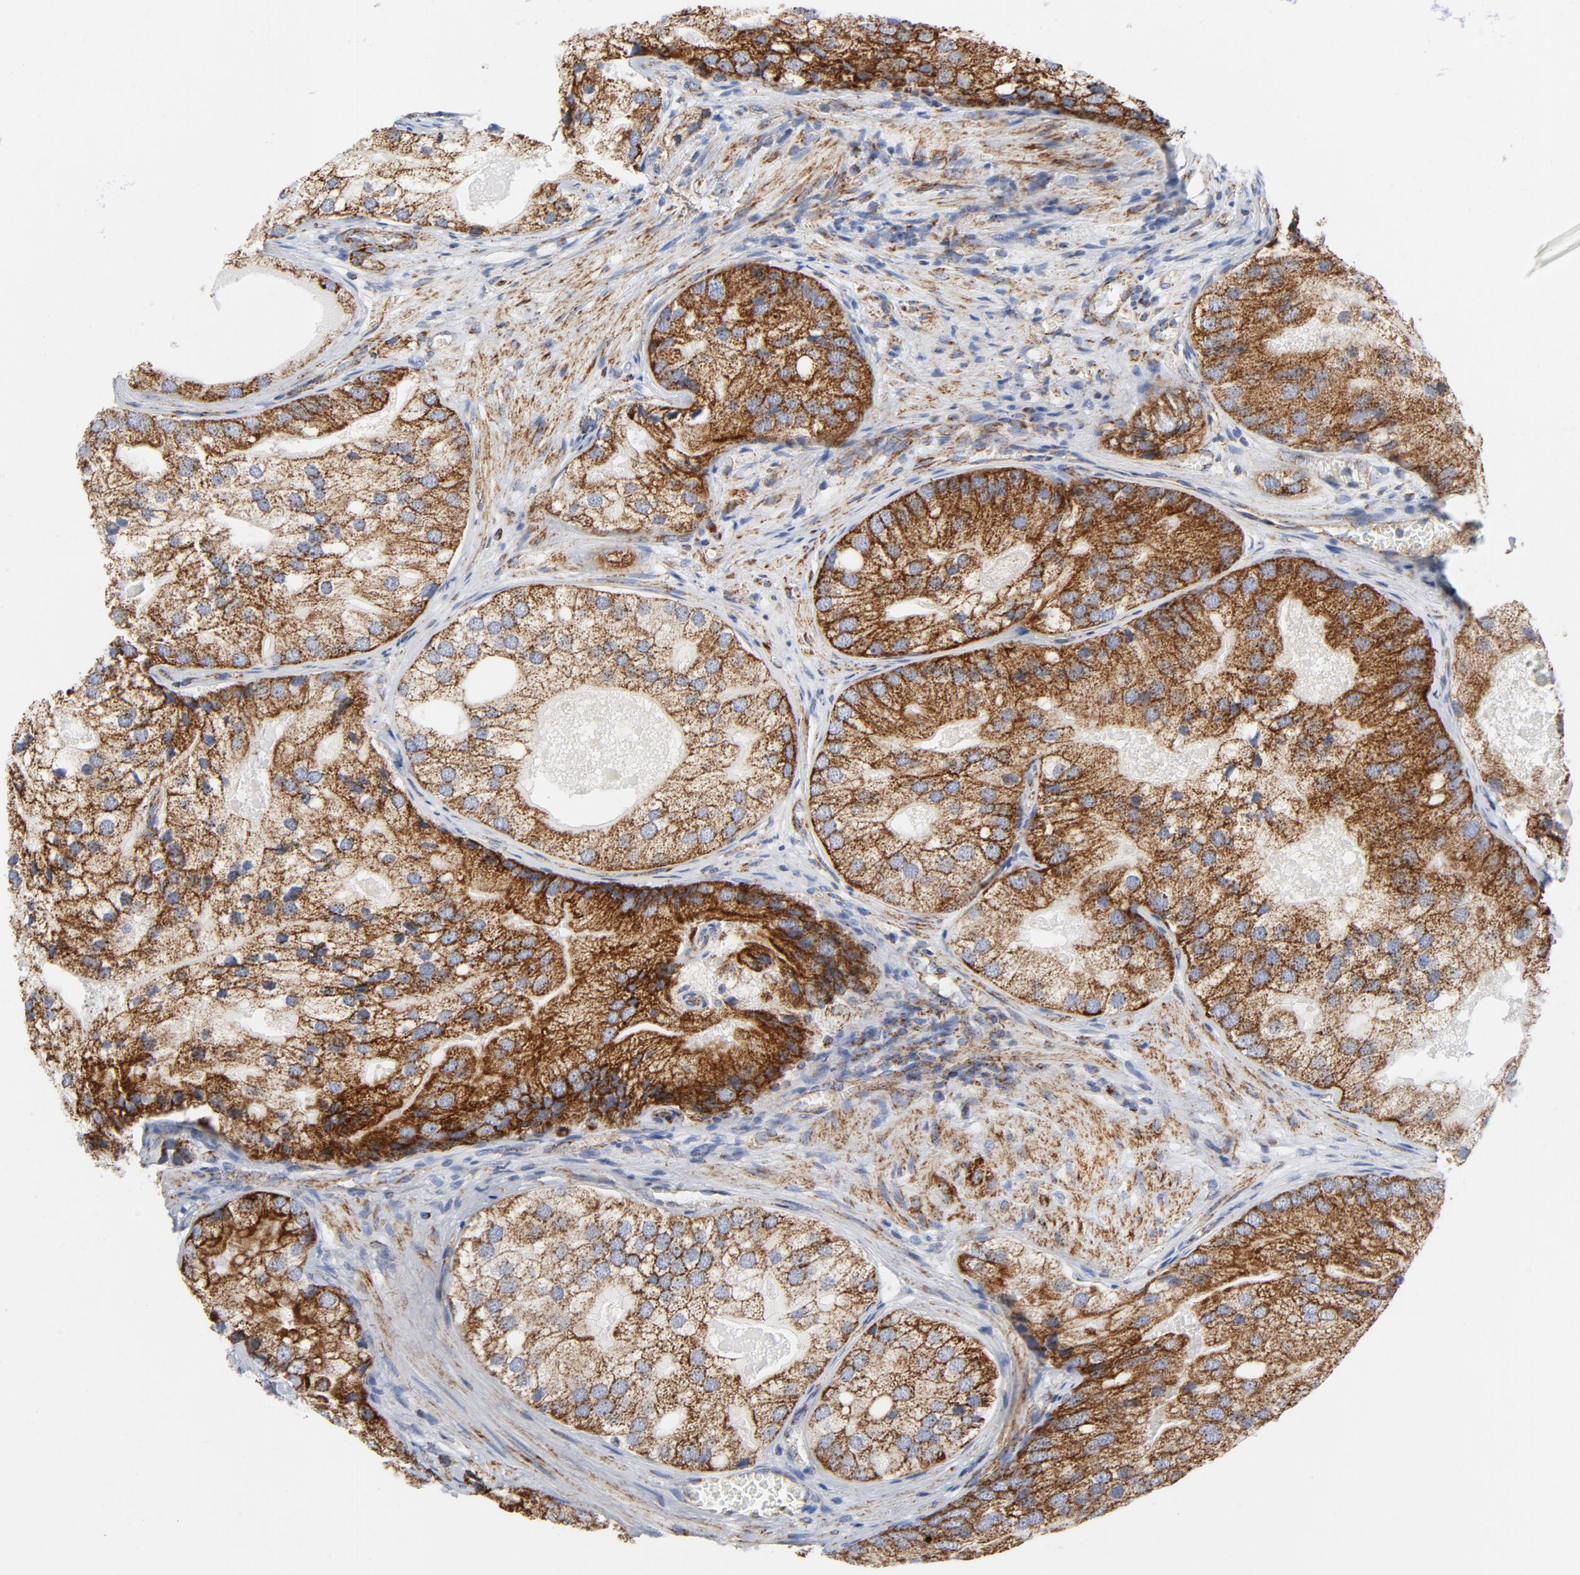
{"staining": {"intensity": "strong", "quantity": ">75%", "location": "cytoplasmic/membranous"}, "tissue": "prostate cancer", "cell_type": "Tumor cells", "image_type": "cancer", "snomed": [{"axis": "morphology", "description": "Adenocarcinoma, Low grade"}, {"axis": "topography", "description": "Prostate"}], "caption": "Immunohistochemistry (IHC) (DAB (3,3'-diaminobenzidine)) staining of low-grade adenocarcinoma (prostate) demonstrates strong cytoplasmic/membranous protein staining in about >75% of tumor cells.", "gene": "CYCS", "patient": {"sex": "male", "age": 69}}